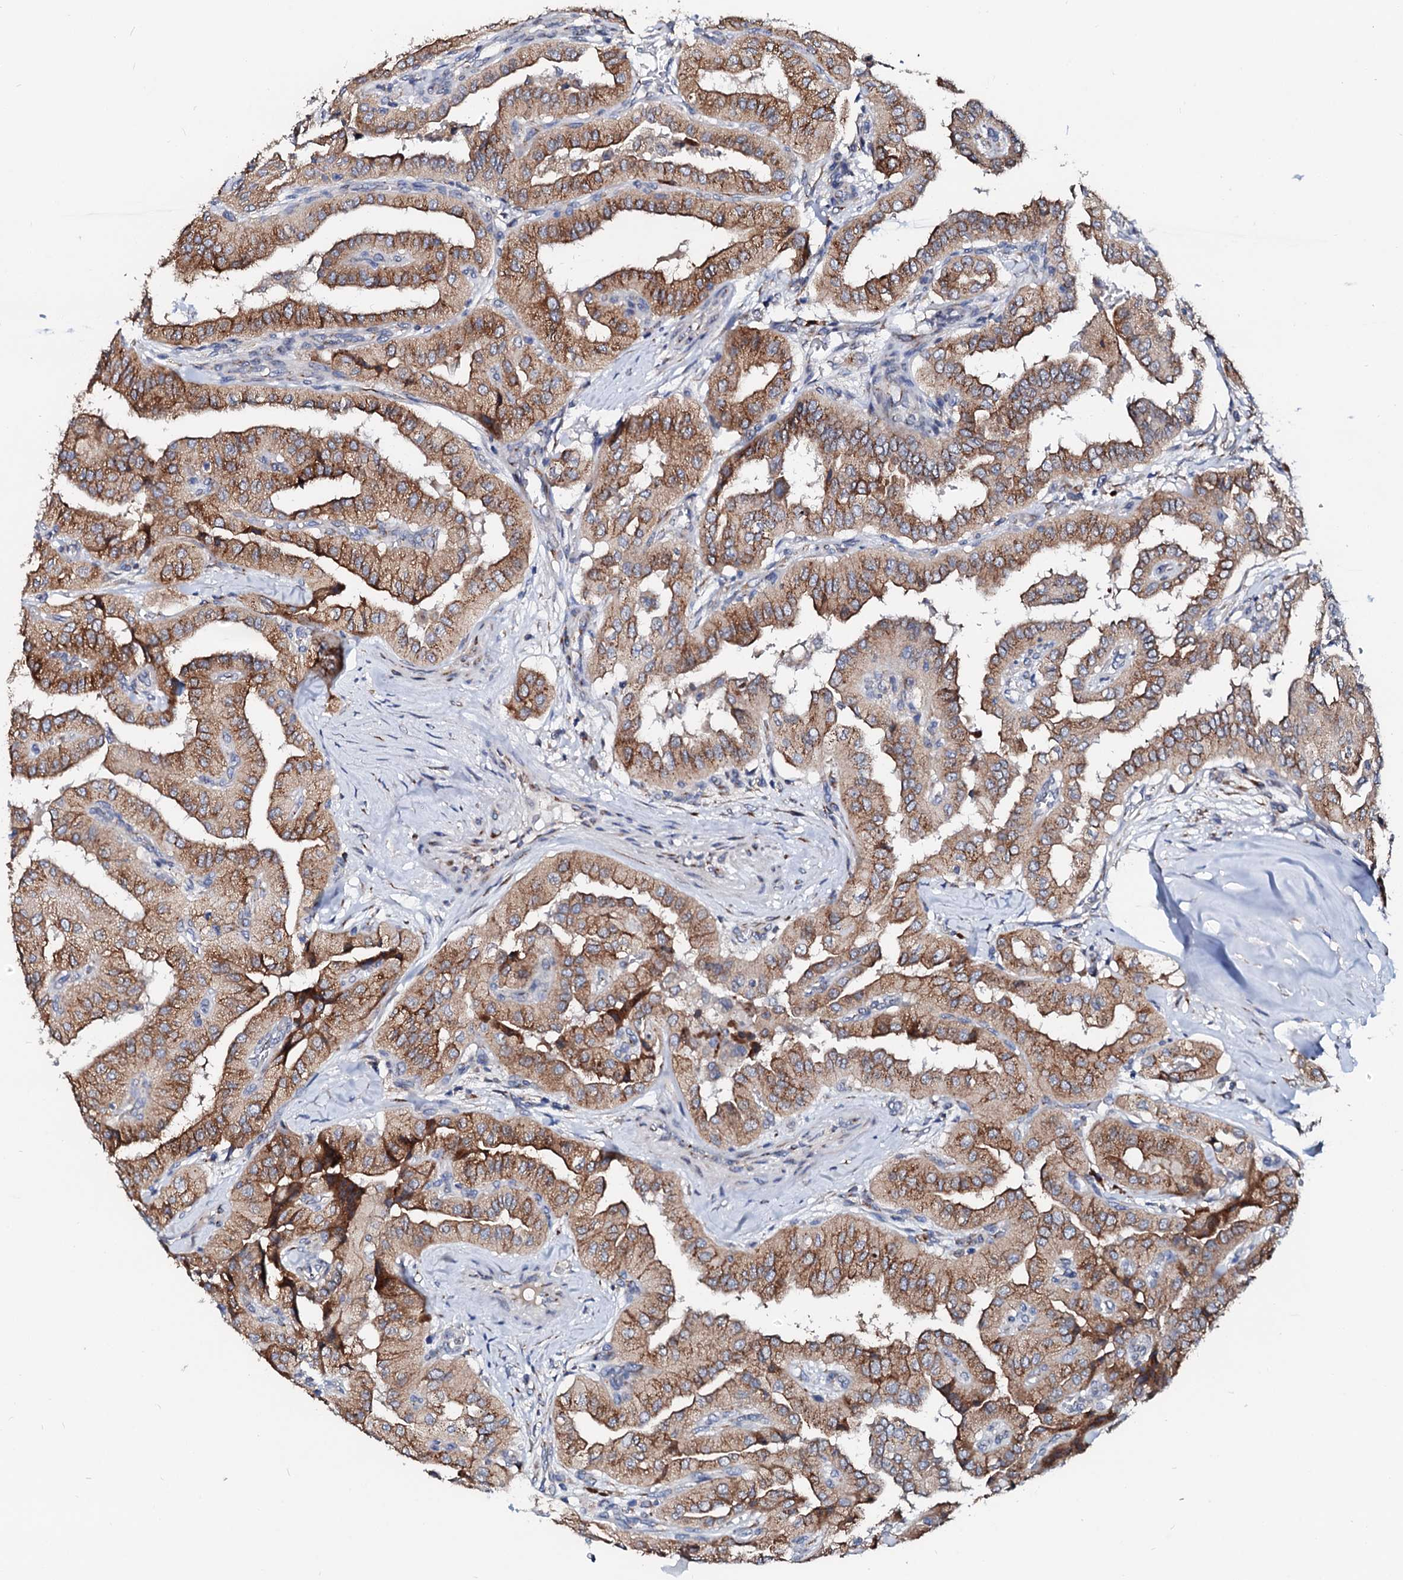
{"staining": {"intensity": "moderate", "quantity": ">75%", "location": "cytoplasmic/membranous"}, "tissue": "thyroid cancer", "cell_type": "Tumor cells", "image_type": "cancer", "snomed": [{"axis": "morphology", "description": "Papillary adenocarcinoma, NOS"}, {"axis": "topography", "description": "Thyroid gland"}], "caption": "Immunohistochemical staining of thyroid papillary adenocarcinoma reveals medium levels of moderate cytoplasmic/membranous protein staining in approximately >75% of tumor cells.", "gene": "LMAN1", "patient": {"sex": "female", "age": 59}}